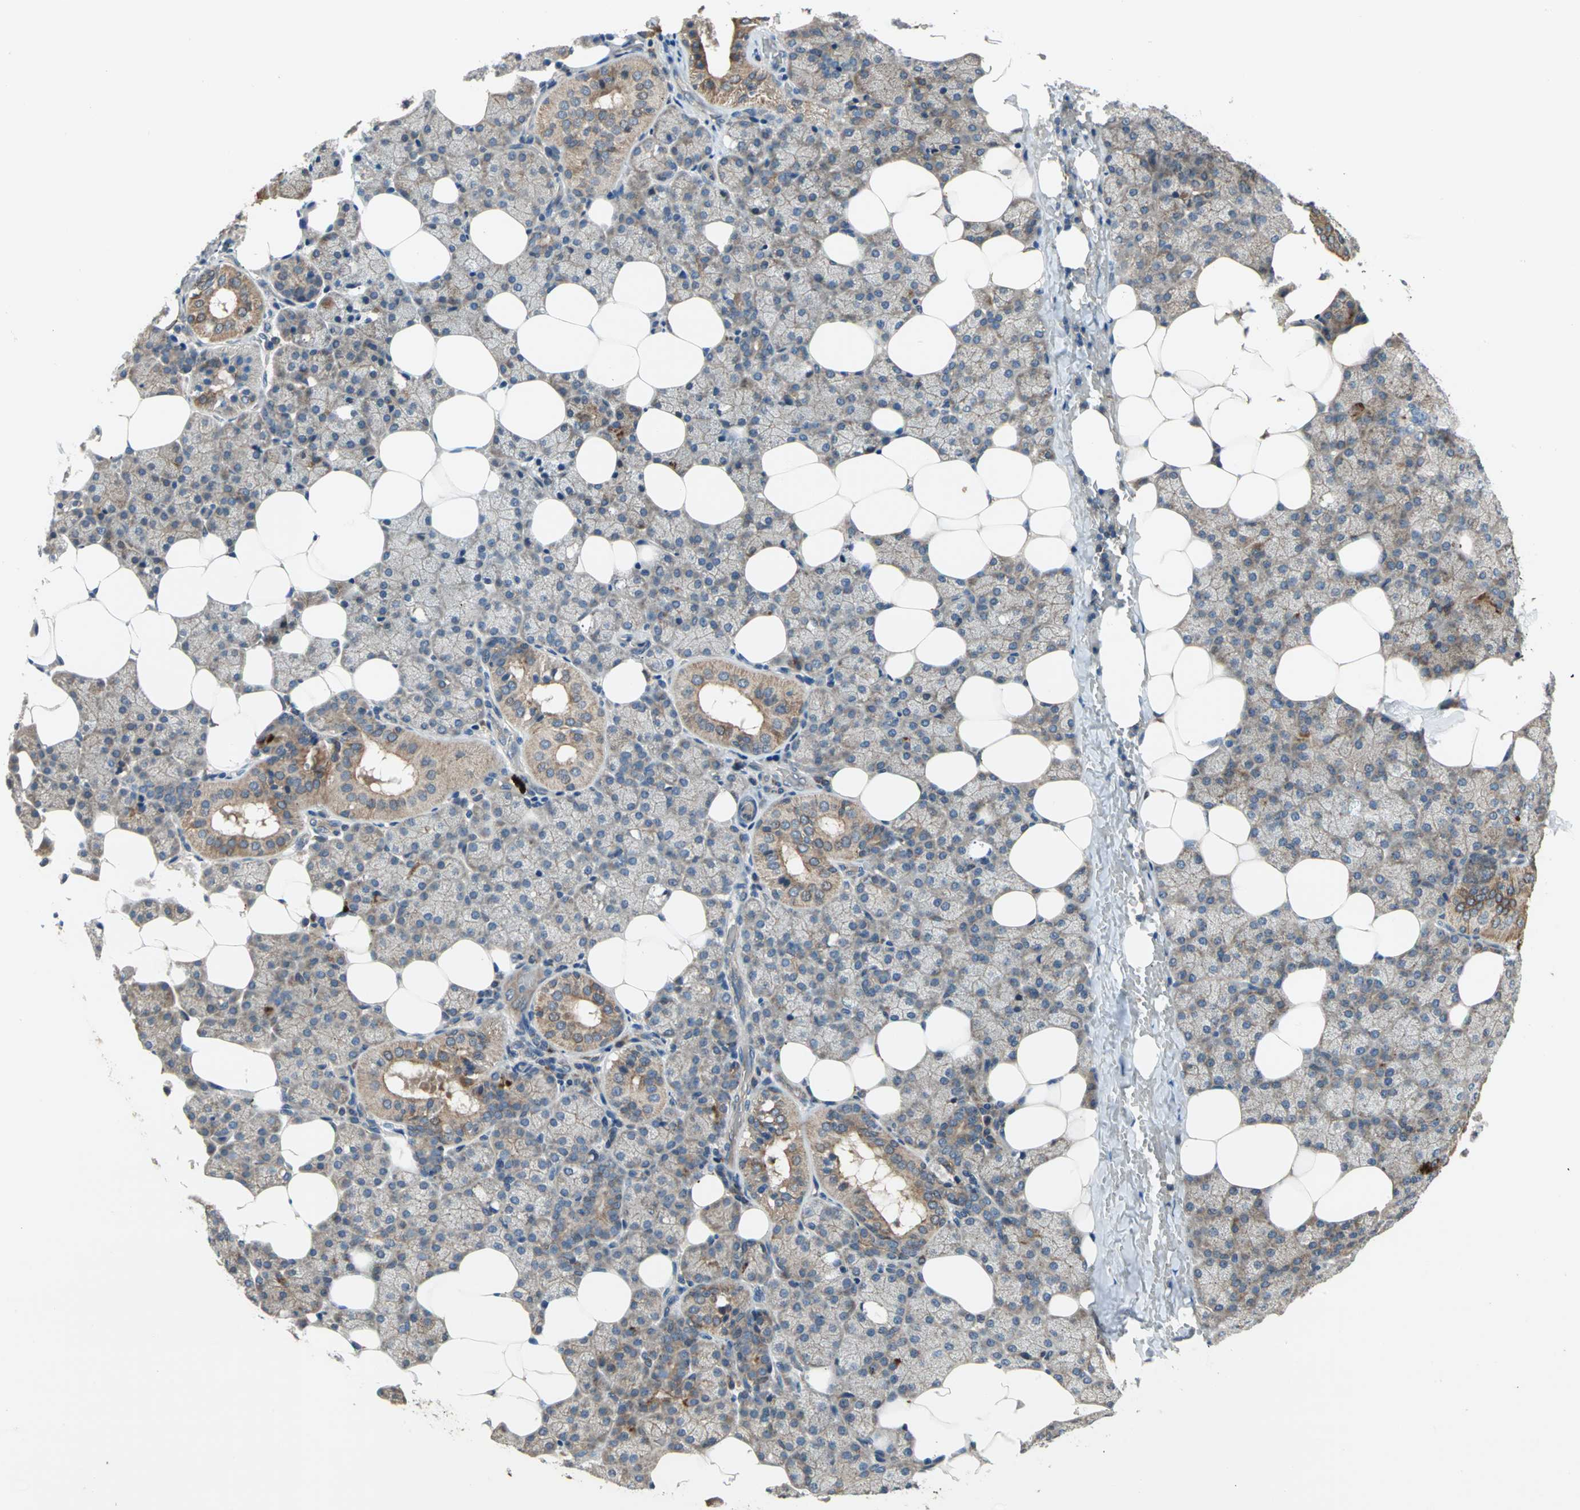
{"staining": {"intensity": "strong", "quantity": "<25%", "location": "cytoplasmic/membranous"}, "tissue": "salivary gland", "cell_type": "Glandular cells", "image_type": "normal", "snomed": [{"axis": "morphology", "description": "Normal tissue, NOS"}, {"axis": "topography", "description": "Lymph node"}, {"axis": "topography", "description": "Salivary gland"}], "caption": "Immunohistochemistry staining of unremarkable salivary gland, which demonstrates medium levels of strong cytoplasmic/membranous positivity in about <25% of glandular cells indicating strong cytoplasmic/membranous protein positivity. The staining was performed using DAB (brown) for protein detection and nuclei were counterstained in hematoxylin (blue).", "gene": "TRAK1", "patient": {"sex": "male", "age": 8}}